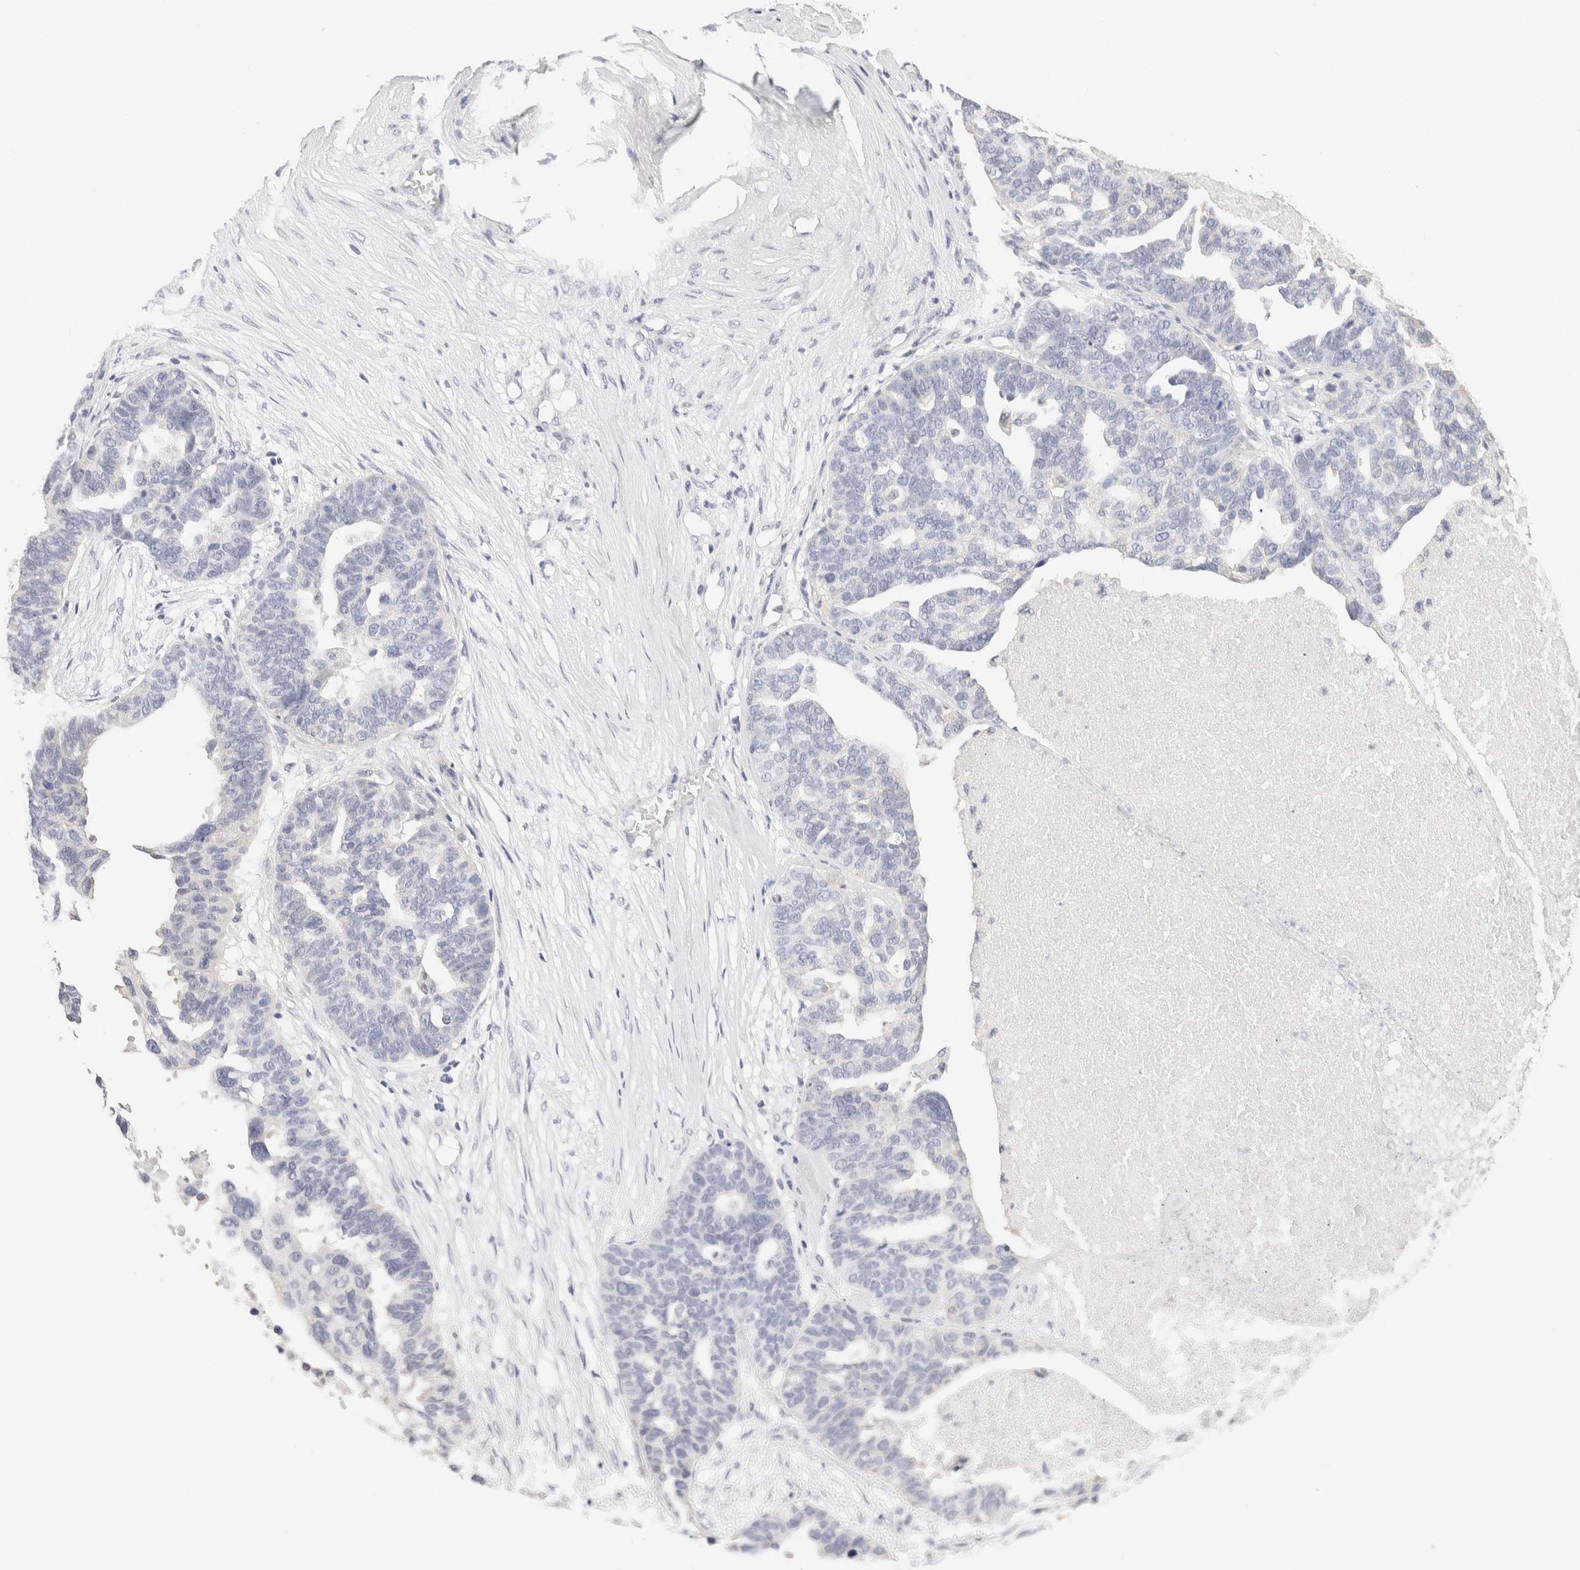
{"staining": {"intensity": "negative", "quantity": "none", "location": "none"}, "tissue": "ovarian cancer", "cell_type": "Tumor cells", "image_type": "cancer", "snomed": [{"axis": "morphology", "description": "Cystadenocarcinoma, serous, NOS"}, {"axis": "topography", "description": "Ovary"}], "caption": "Immunohistochemical staining of serous cystadenocarcinoma (ovarian) shows no significant expression in tumor cells.", "gene": "SCGB2A2", "patient": {"sex": "female", "age": 59}}